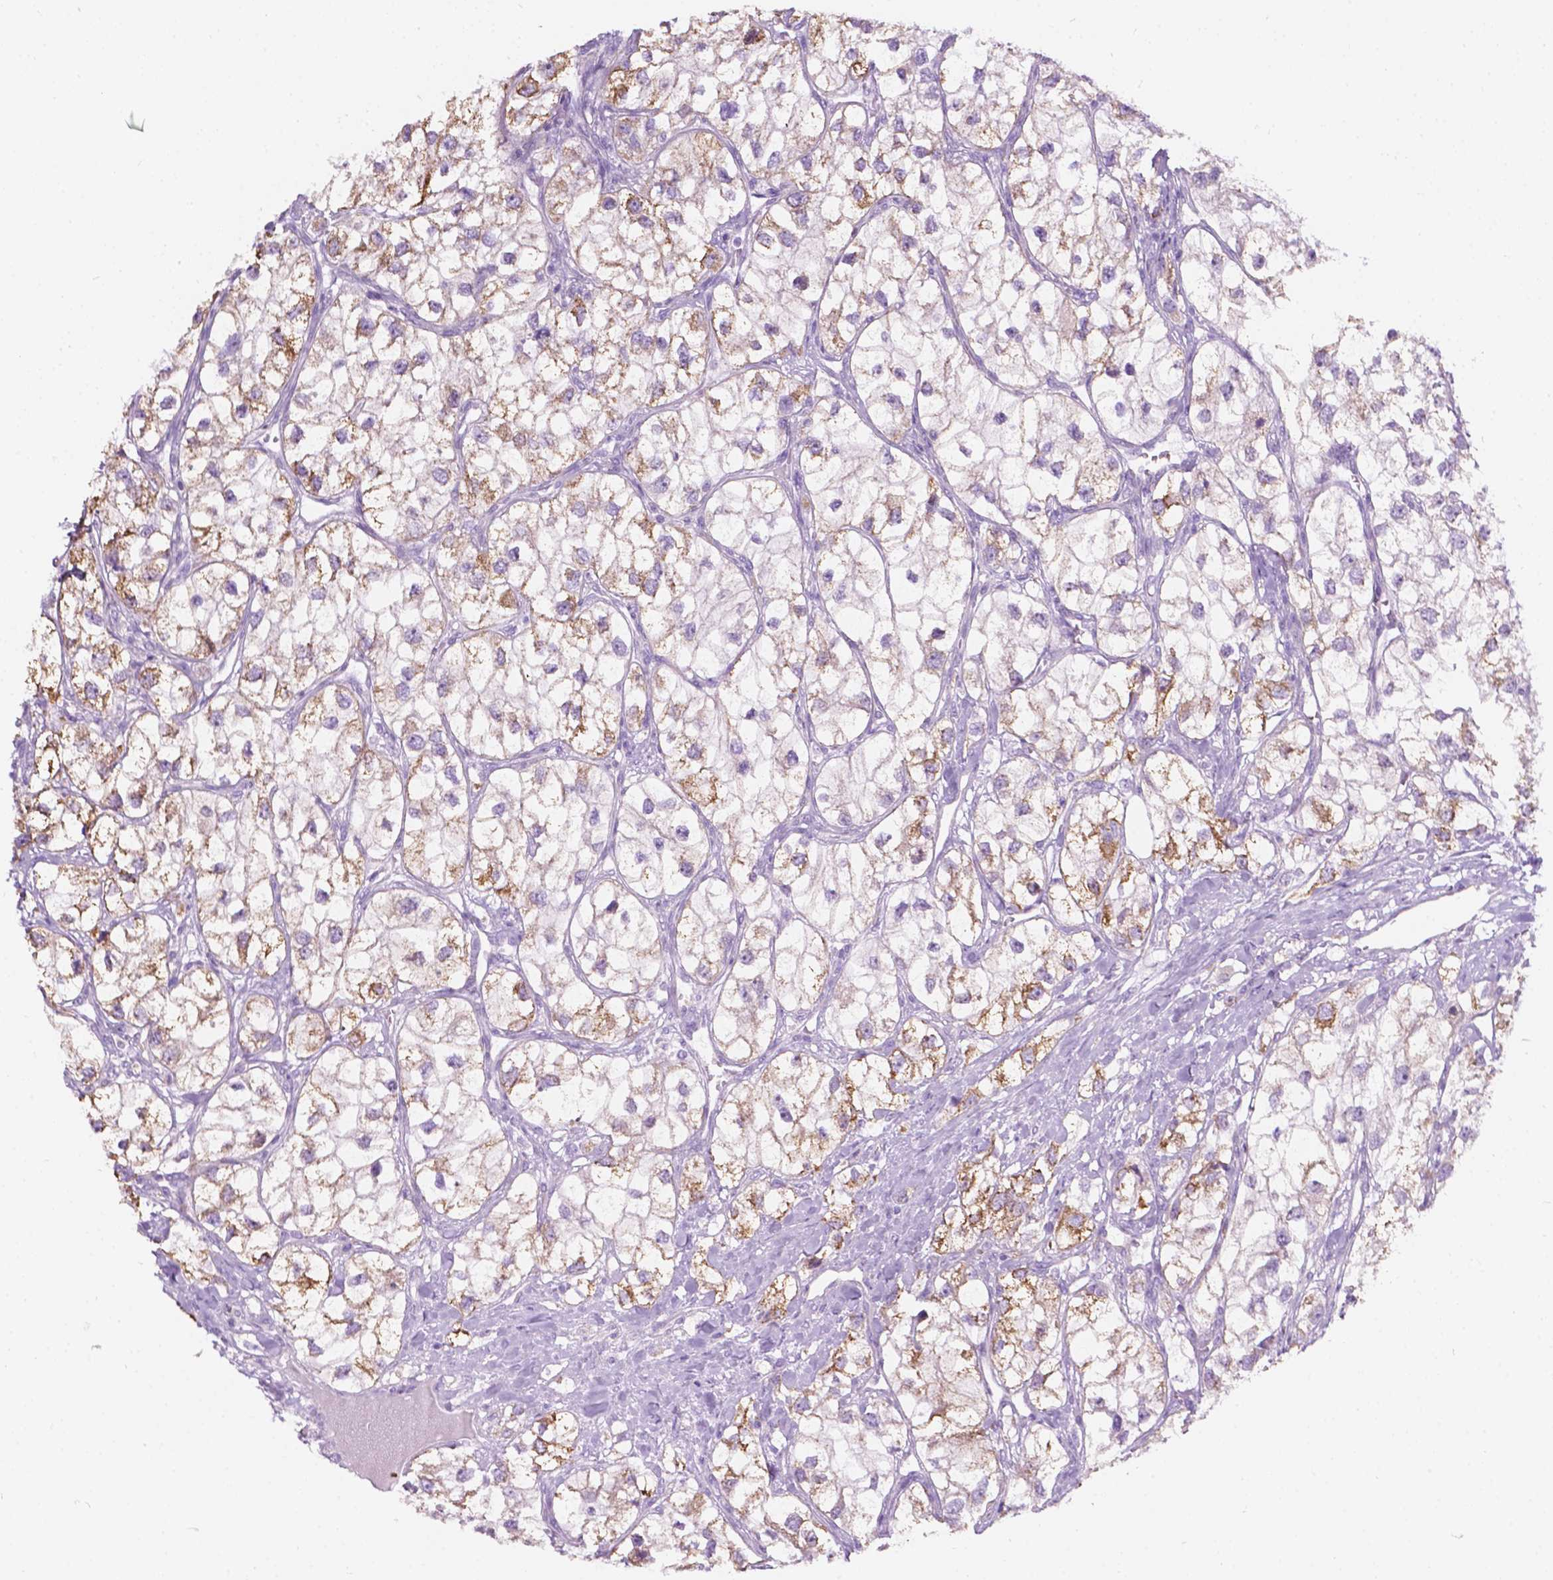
{"staining": {"intensity": "moderate", "quantity": "25%-75%", "location": "cytoplasmic/membranous"}, "tissue": "renal cancer", "cell_type": "Tumor cells", "image_type": "cancer", "snomed": [{"axis": "morphology", "description": "Adenocarcinoma, NOS"}, {"axis": "topography", "description": "Kidney"}], "caption": "Adenocarcinoma (renal) was stained to show a protein in brown. There is medium levels of moderate cytoplasmic/membranous expression in approximately 25%-75% of tumor cells.", "gene": "NOS1AP", "patient": {"sex": "male", "age": 59}}